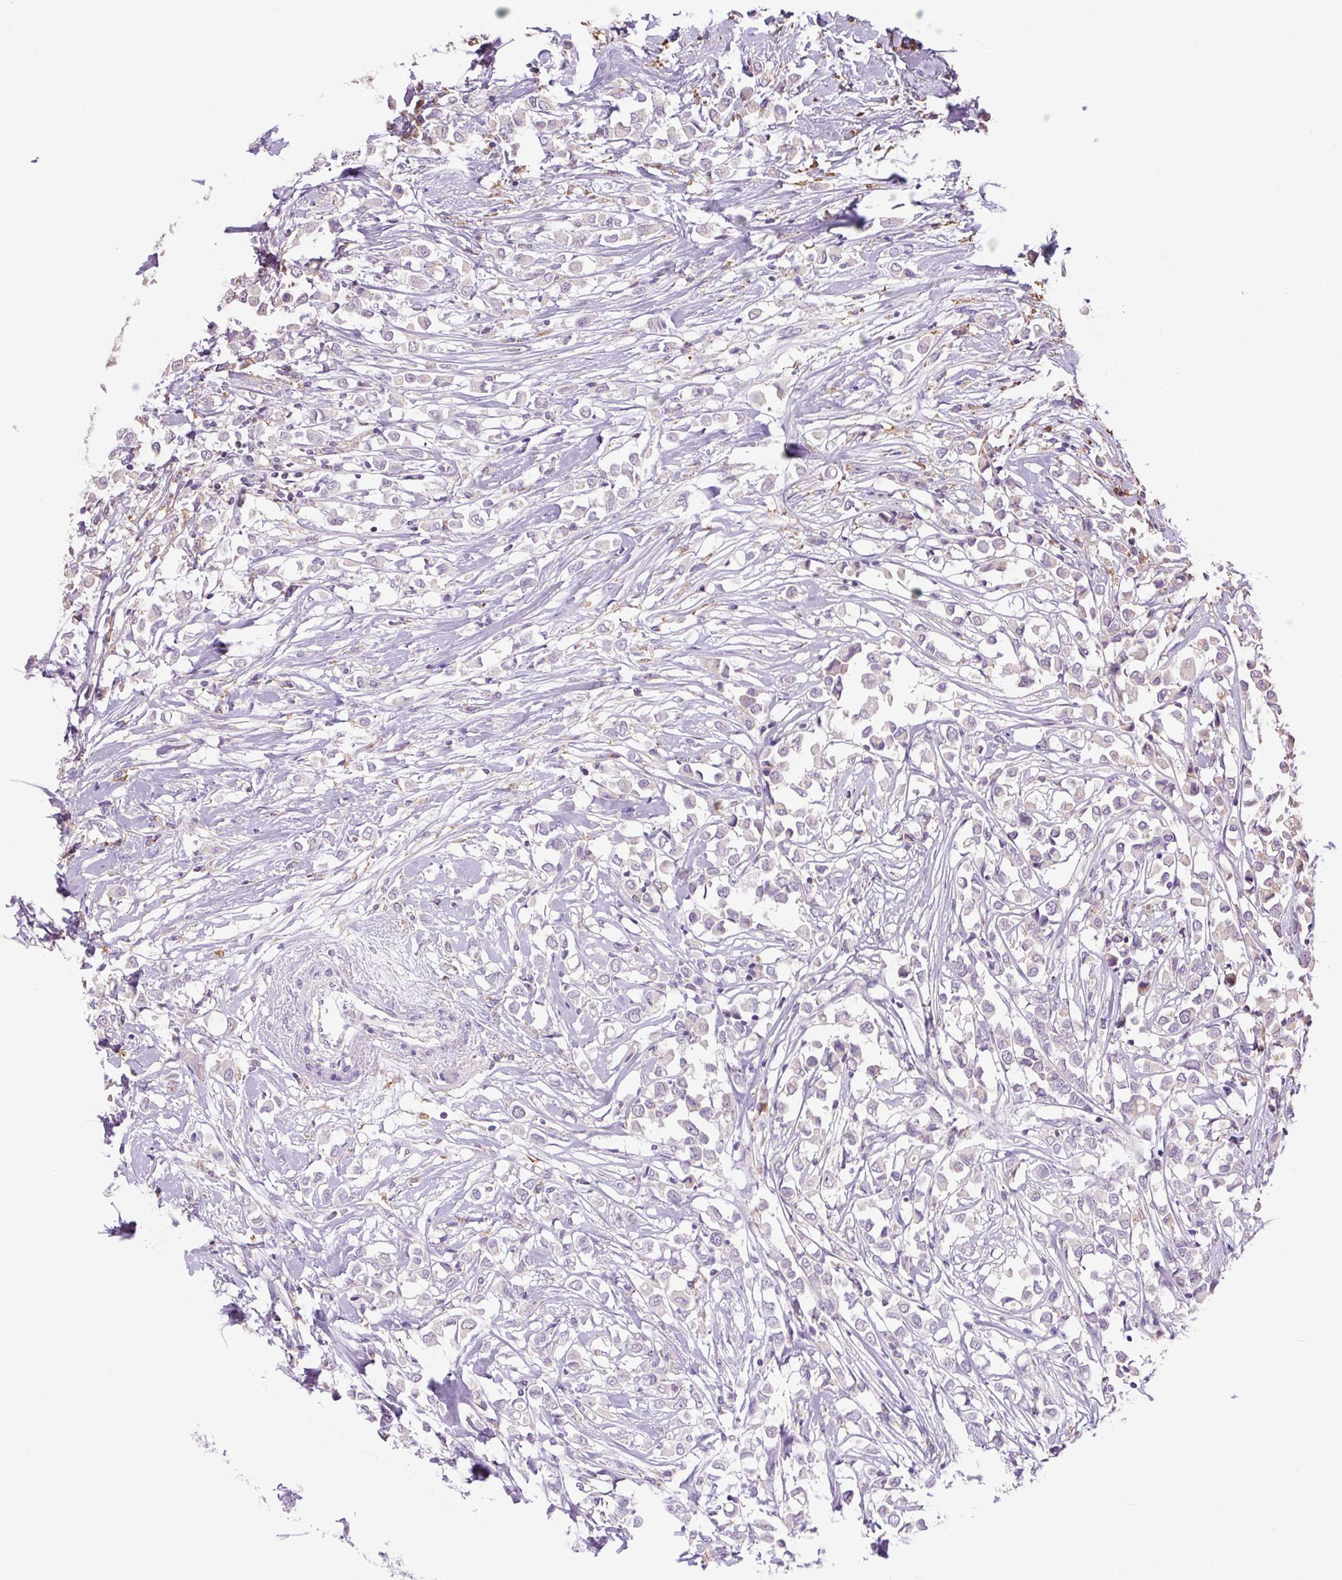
{"staining": {"intensity": "moderate", "quantity": "<25%", "location": "cytoplasmic/membranous"}, "tissue": "breast cancer", "cell_type": "Tumor cells", "image_type": "cancer", "snomed": [{"axis": "morphology", "description": "Duct carcinoma"}, {"axis": "topography", "description": "Breast"}], "caption": "Breast cancer stained for a protein demonstrates moderate cytoplasmic/membranous positivity in tumor cells.", "gene": "SGF29", "patient": {"sex": "female", "age": 61}}